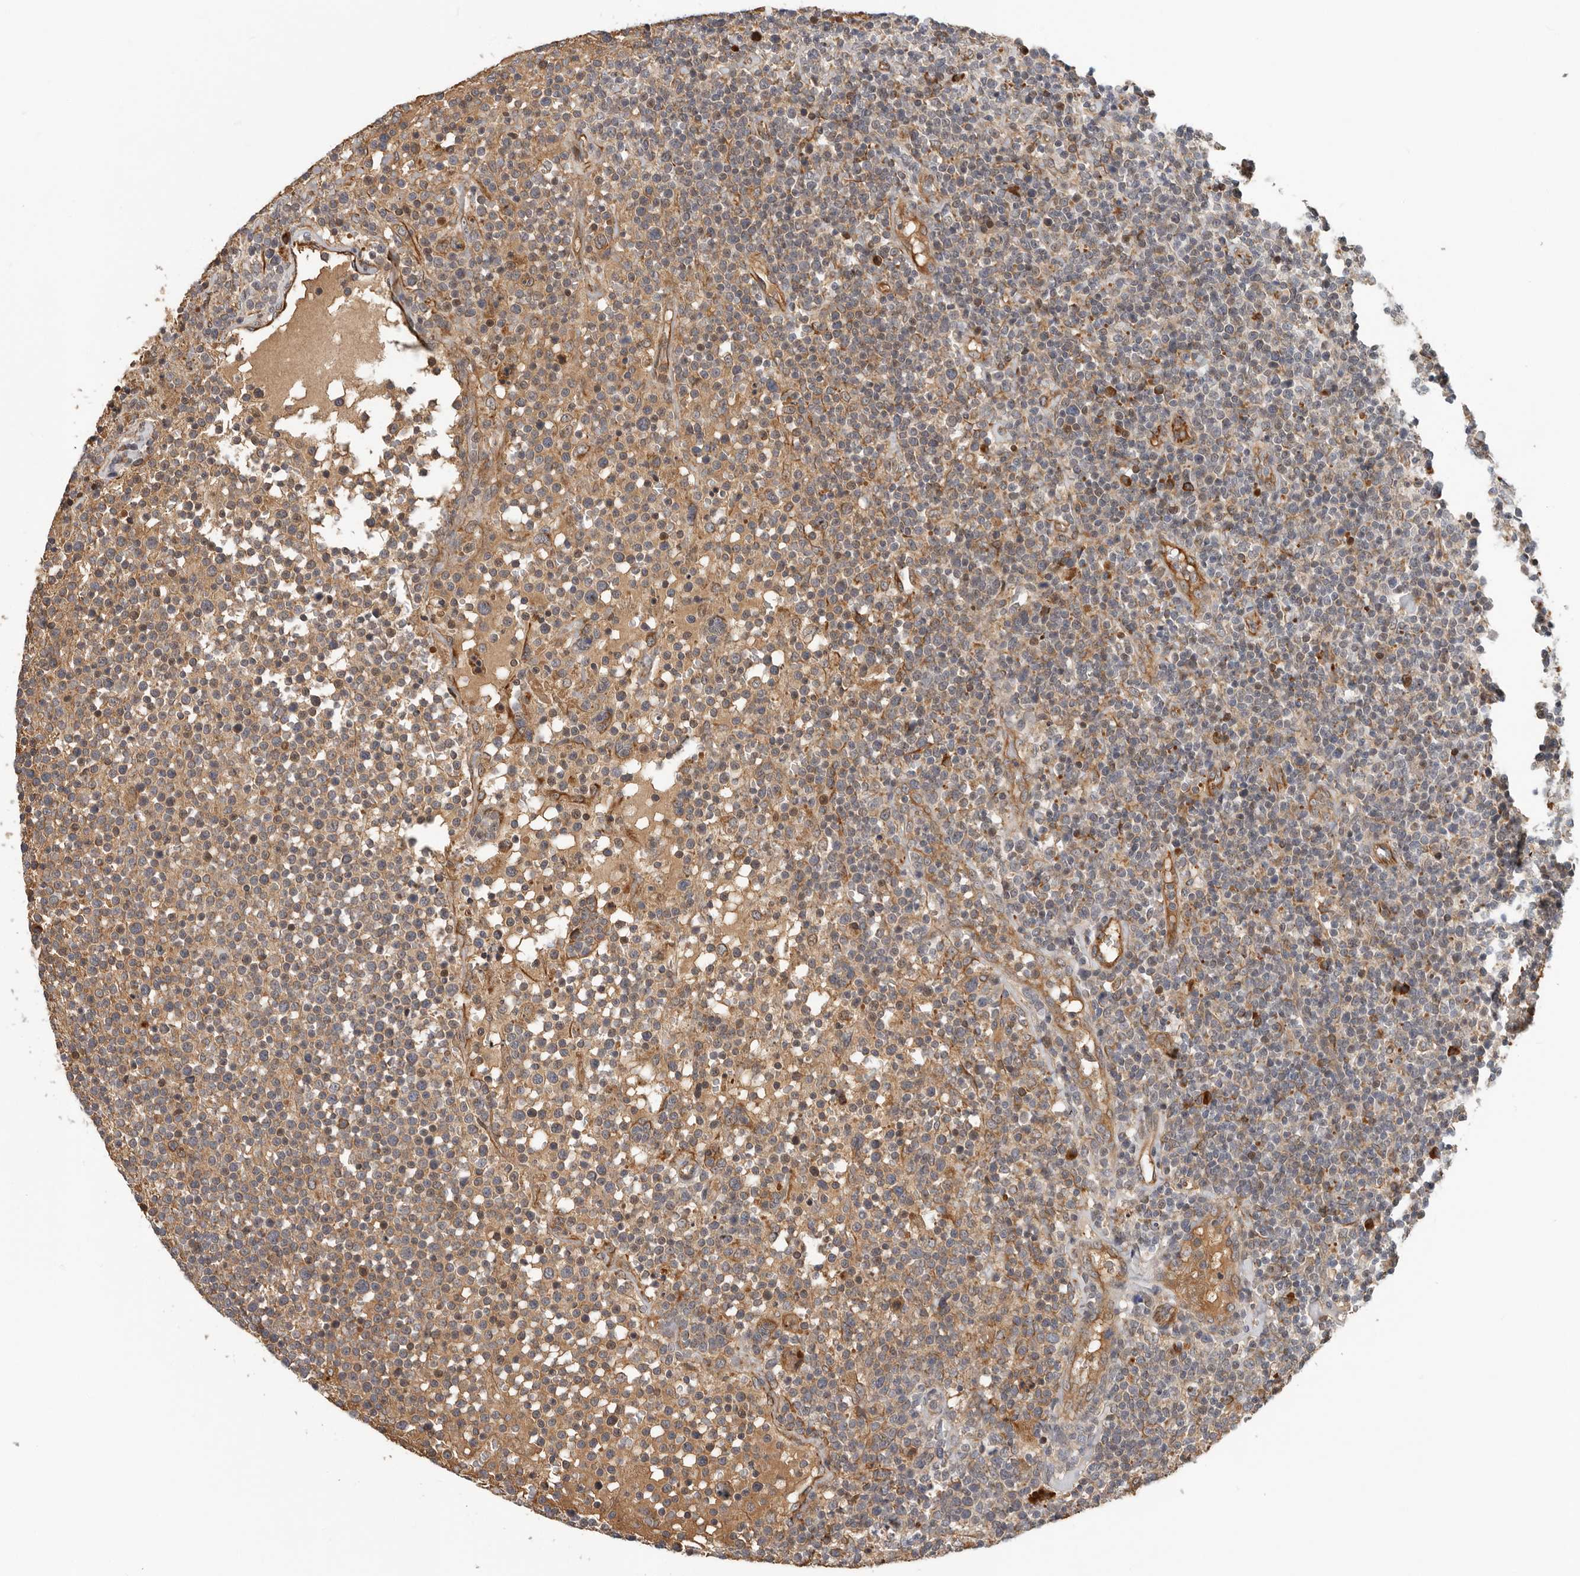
{"staining": {"intensity": "moderate", "quantity": "25%-75%", "location": "cytoplasmic/membranous"}, "tissue": "lymphoma", "cell_type": "Tumor cells", "image_type": "cancer", "snomed": [{"axis": "morphology", "description": "Malignant lymphoma, non-Hodgkin's type, High grade"}, {"axis": "topography", "description": "Lymph node"}], "caption": "Tumor cells display moderate cytoplasmic/membranous expression in approximately 25%-75% of cells in malignant lymphoma, non-Hodgkin's type (high-grade).", "gene": "RNF157", "patient": {"sex": "male", "age": 61}}